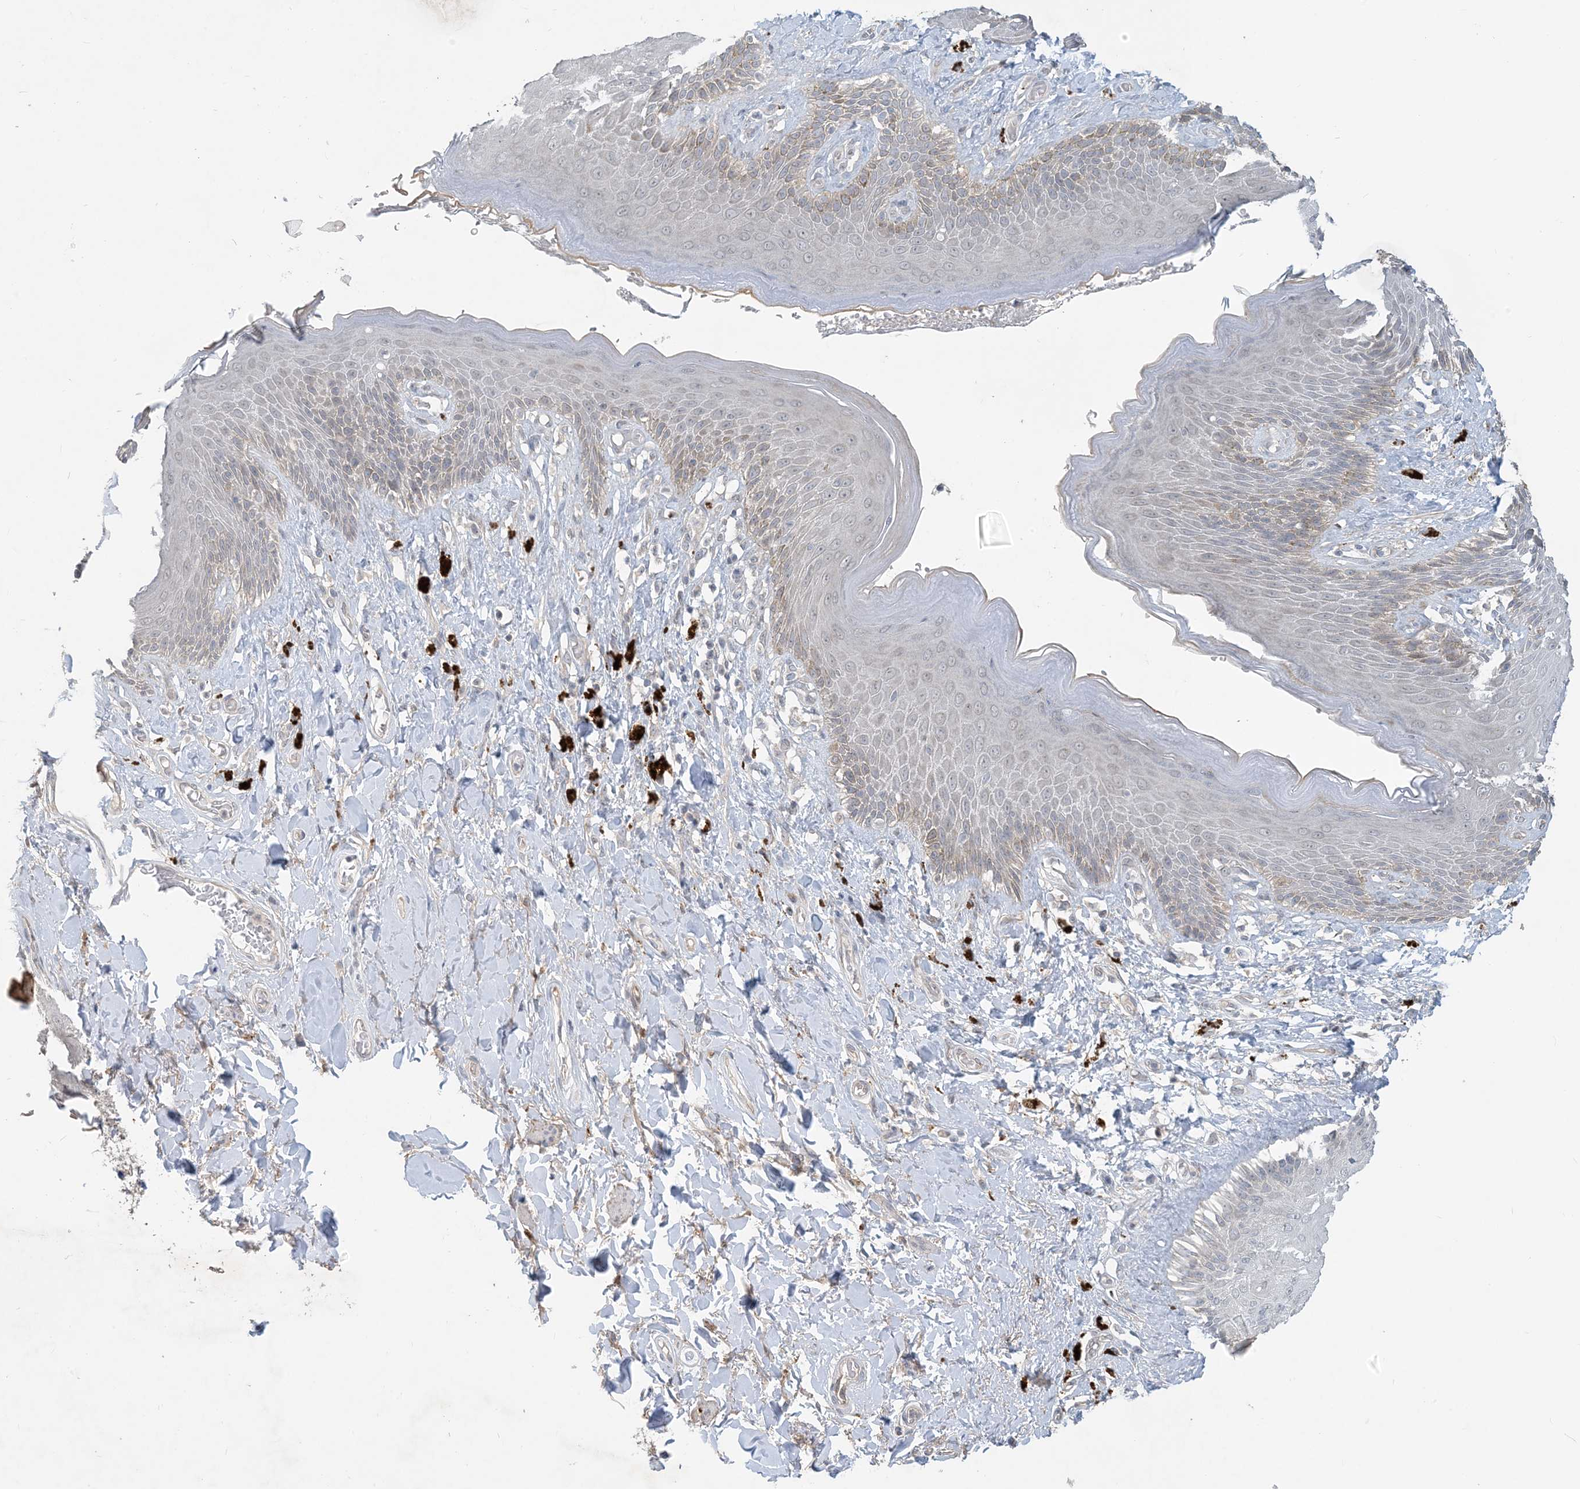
{"staining": {"intensity": "moderate", "quantity": "<25%", "location": "cytoplasmic/membranous"}, "tissue": "skin", "cell_type": "Epidermal cells", "image_type": "normal", "snomed": [{"axis": "morphology", "description": "Normal tissue, NOS"}, {"axis": "topography", "description": "Anal"}], "caption": "Immunohistochemical staining of benign skin displays low levels of moderate cytoplasmic/membranous staining in about <25% of epidermal cells. (DAB = brown stain, brightfield microscopy at high magnification).", "gene": "CDS1", "patient": {"sex": "female", "age": 78}}